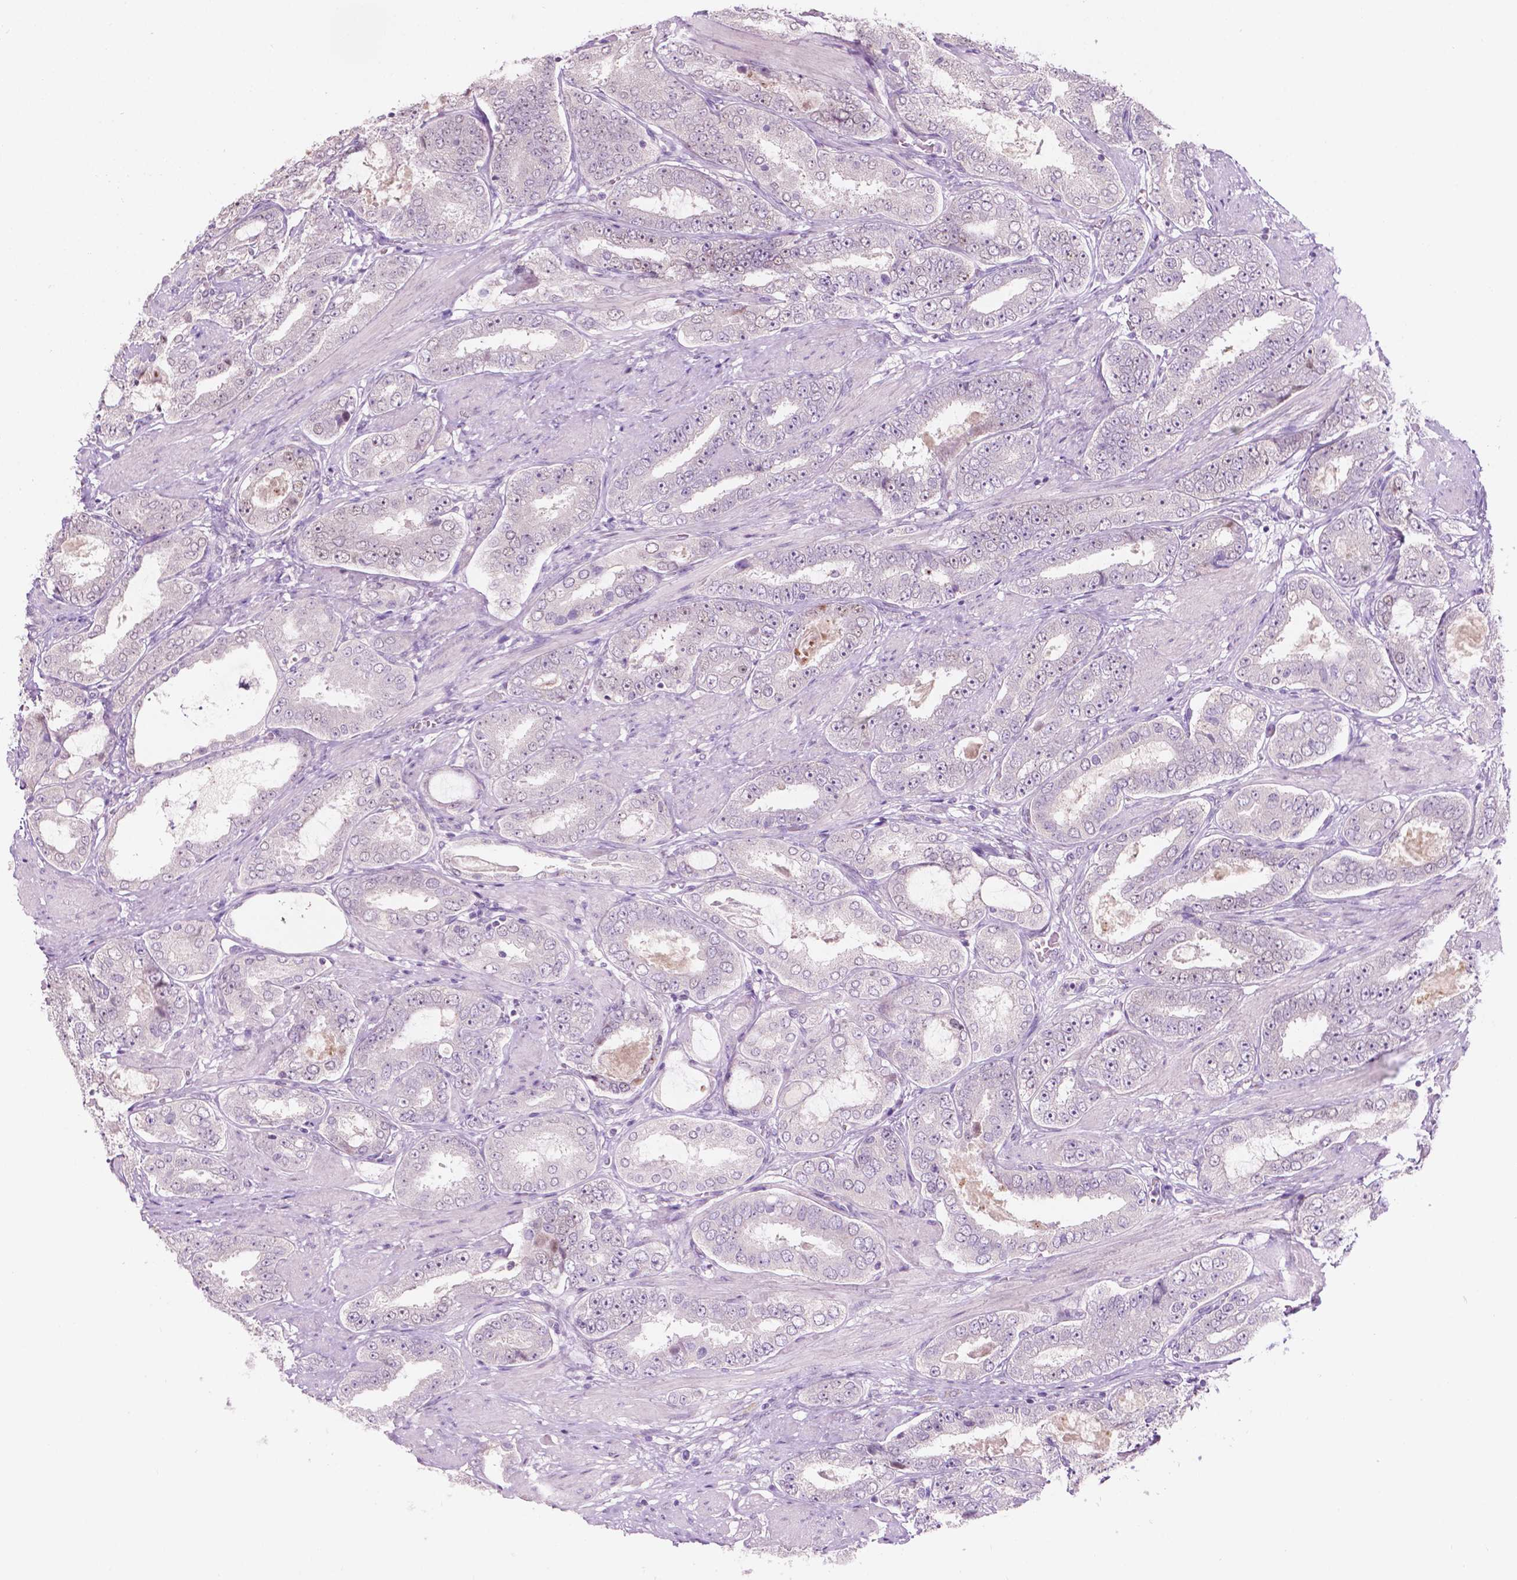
{"staining": {"intensity": "negative", "quantity": "none", "location": "none"}, "tissue": "prostate cancer", "cell_type": "Tumor cells", "image_type": "cancer", "snomed": [{"axis": "morphology", "description": "Adenocarcinoma, High grade"}, {"axis": "topography", "description": "Prostate"}], "caption": "Adenocarcinoma (high-grade) (prostate) was stained to show a protein in brown. There is no significant staining in tumor cells.", "gene": "TM6SF2", "patient": {"sex": "male", "age": 63}}